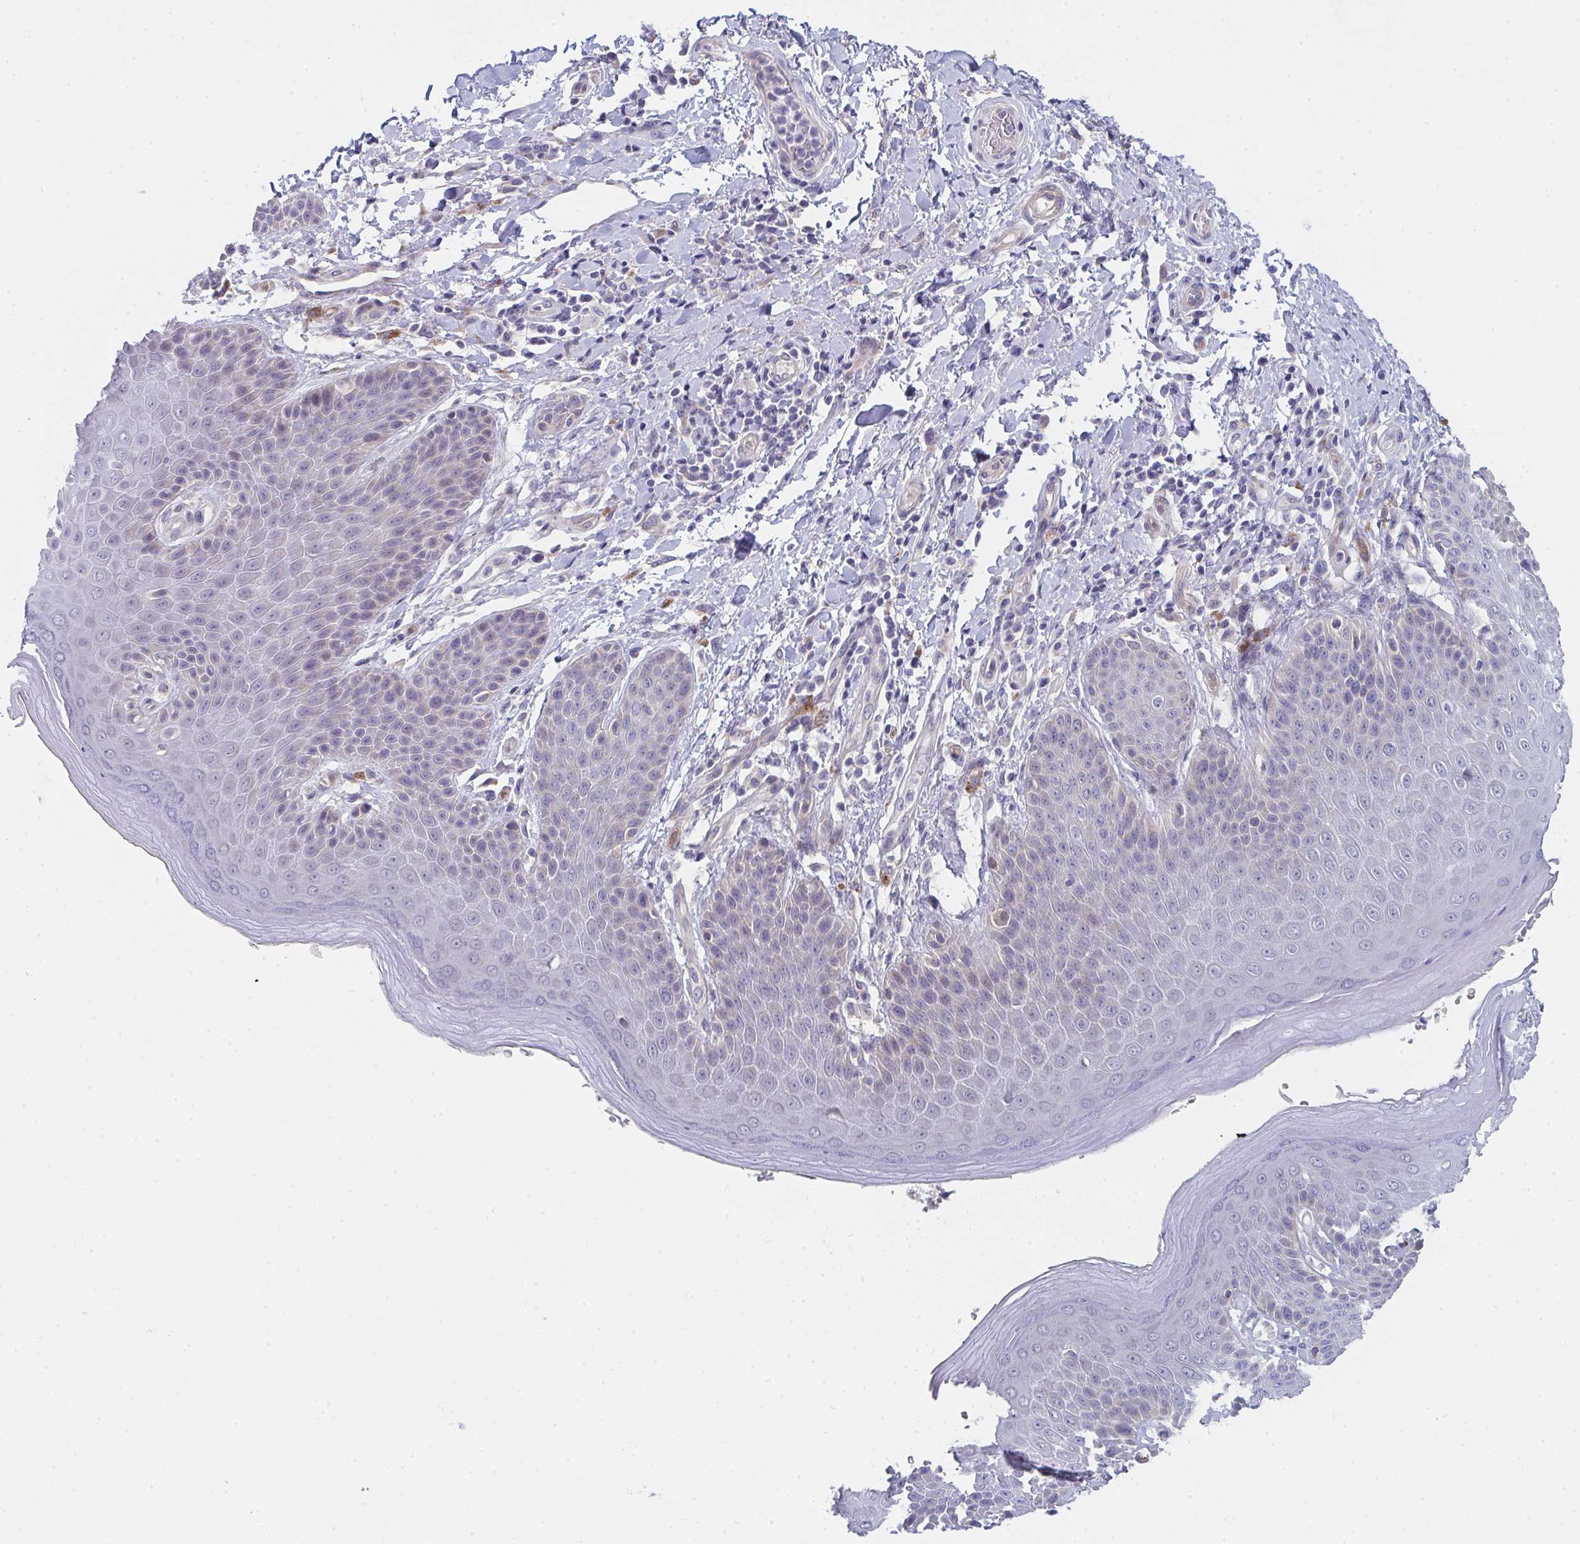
{"staining": {"intensity": "negative", "quantity": "none", "location": "none"}, "tissue": "skin", "cell_type": "Epidermal cells", "image_type": "normal", "snomed": [{"axis": "morphology", "description": "Normal tissue, NOS"}, {"axis": "topography", "description": "Peripheral nerve tissue"}], "caption": "Immunohistochemistry of normal human skin exhibits no staining in epidermal cells. The staining is performed using DAB brown chromogen with nuclei counter-stained in using hematoxylin.", "gene": "VWDE", "patient": {"sex": "male", "age": 51}}